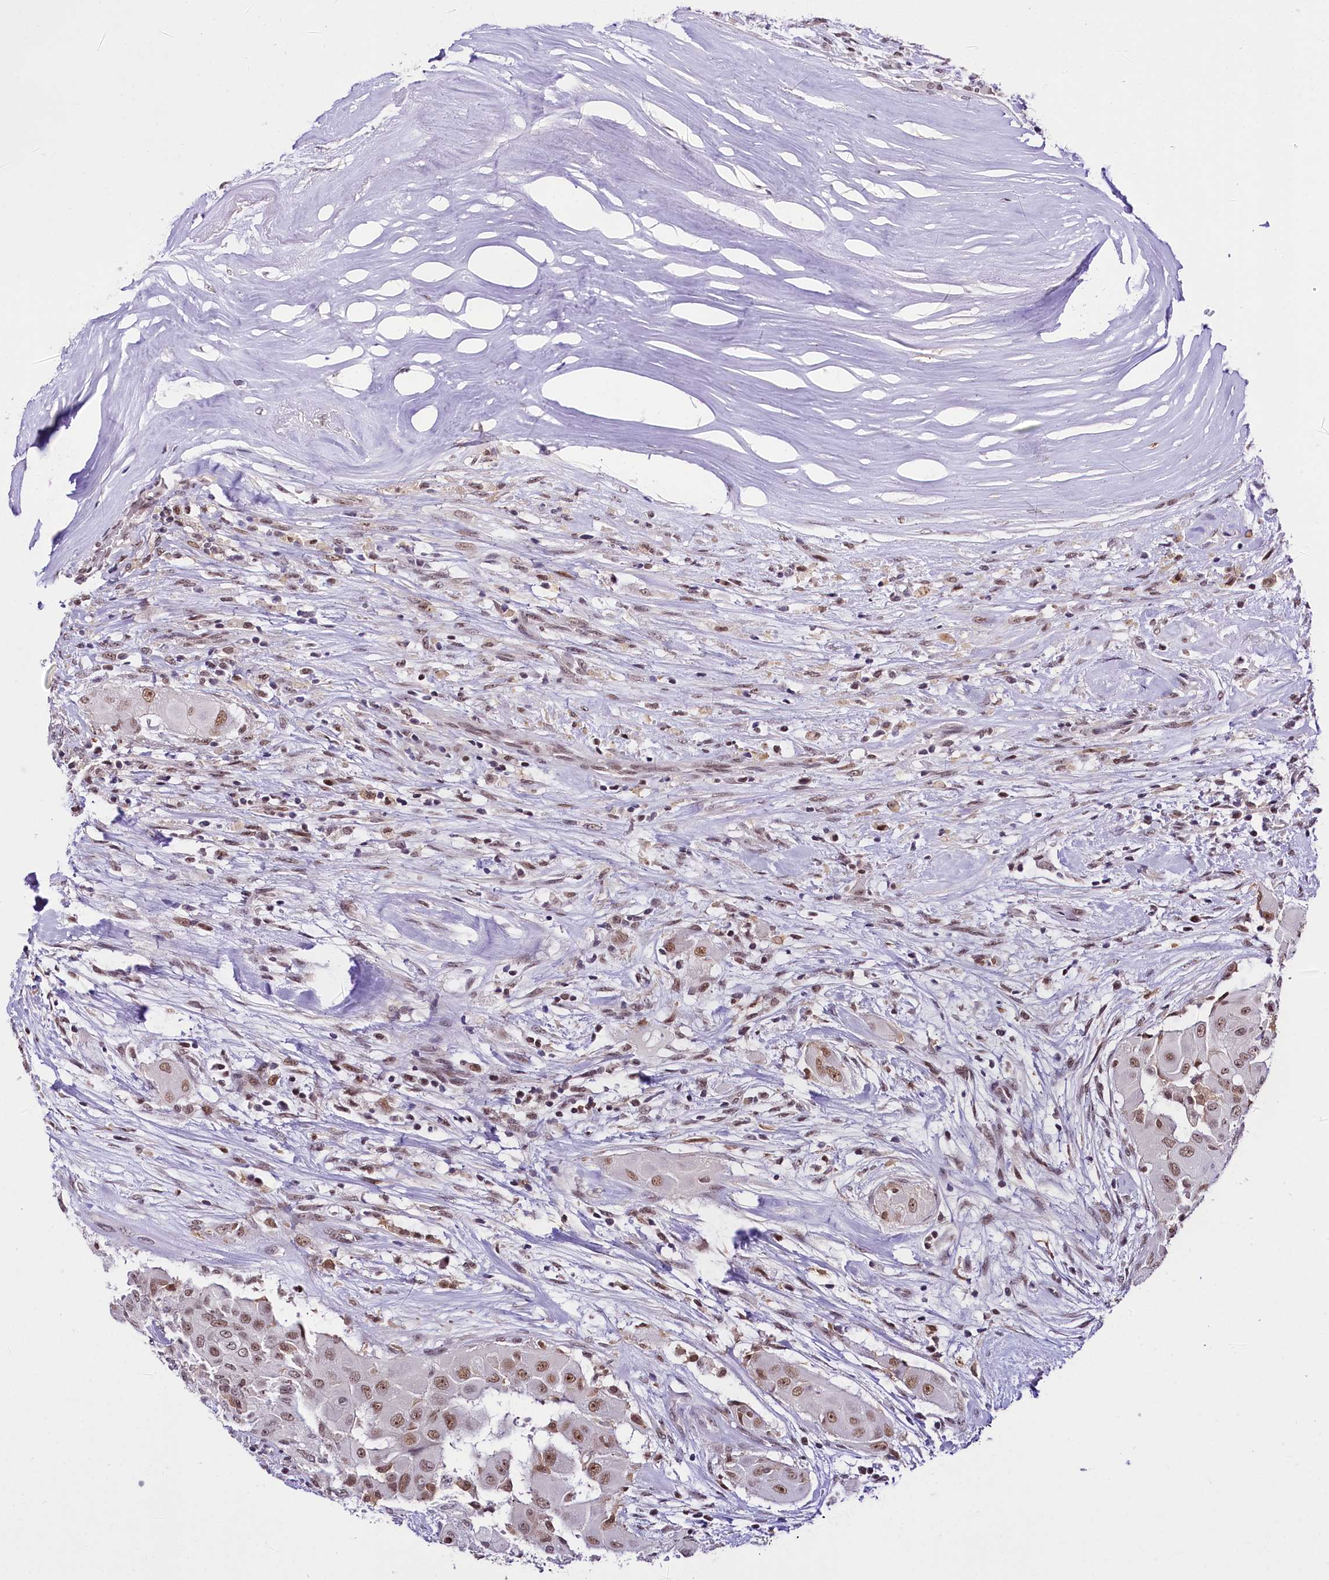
{"staining": {"intensity": "moderate", "quantity": ">75%", "location": "nuclear"}, "tissue": "thyroid cancer", "cell_type": "Tumor cells", "image_type": "cancer", "snomed": [{"axis": "morphology", "description": "Papillary adenocarcinoma, NOS"}, {"axis": "topography", "description": "Thyroid gland"}], "caption": "Moderate nuclear staining for a protein is identified in approximately >75% of tumor cells of papillary adenocarcinoma (thyroid) using immunohistochemistry.", "gene": "SCAF11", "patient": {"sex": "female", "age": 59}}